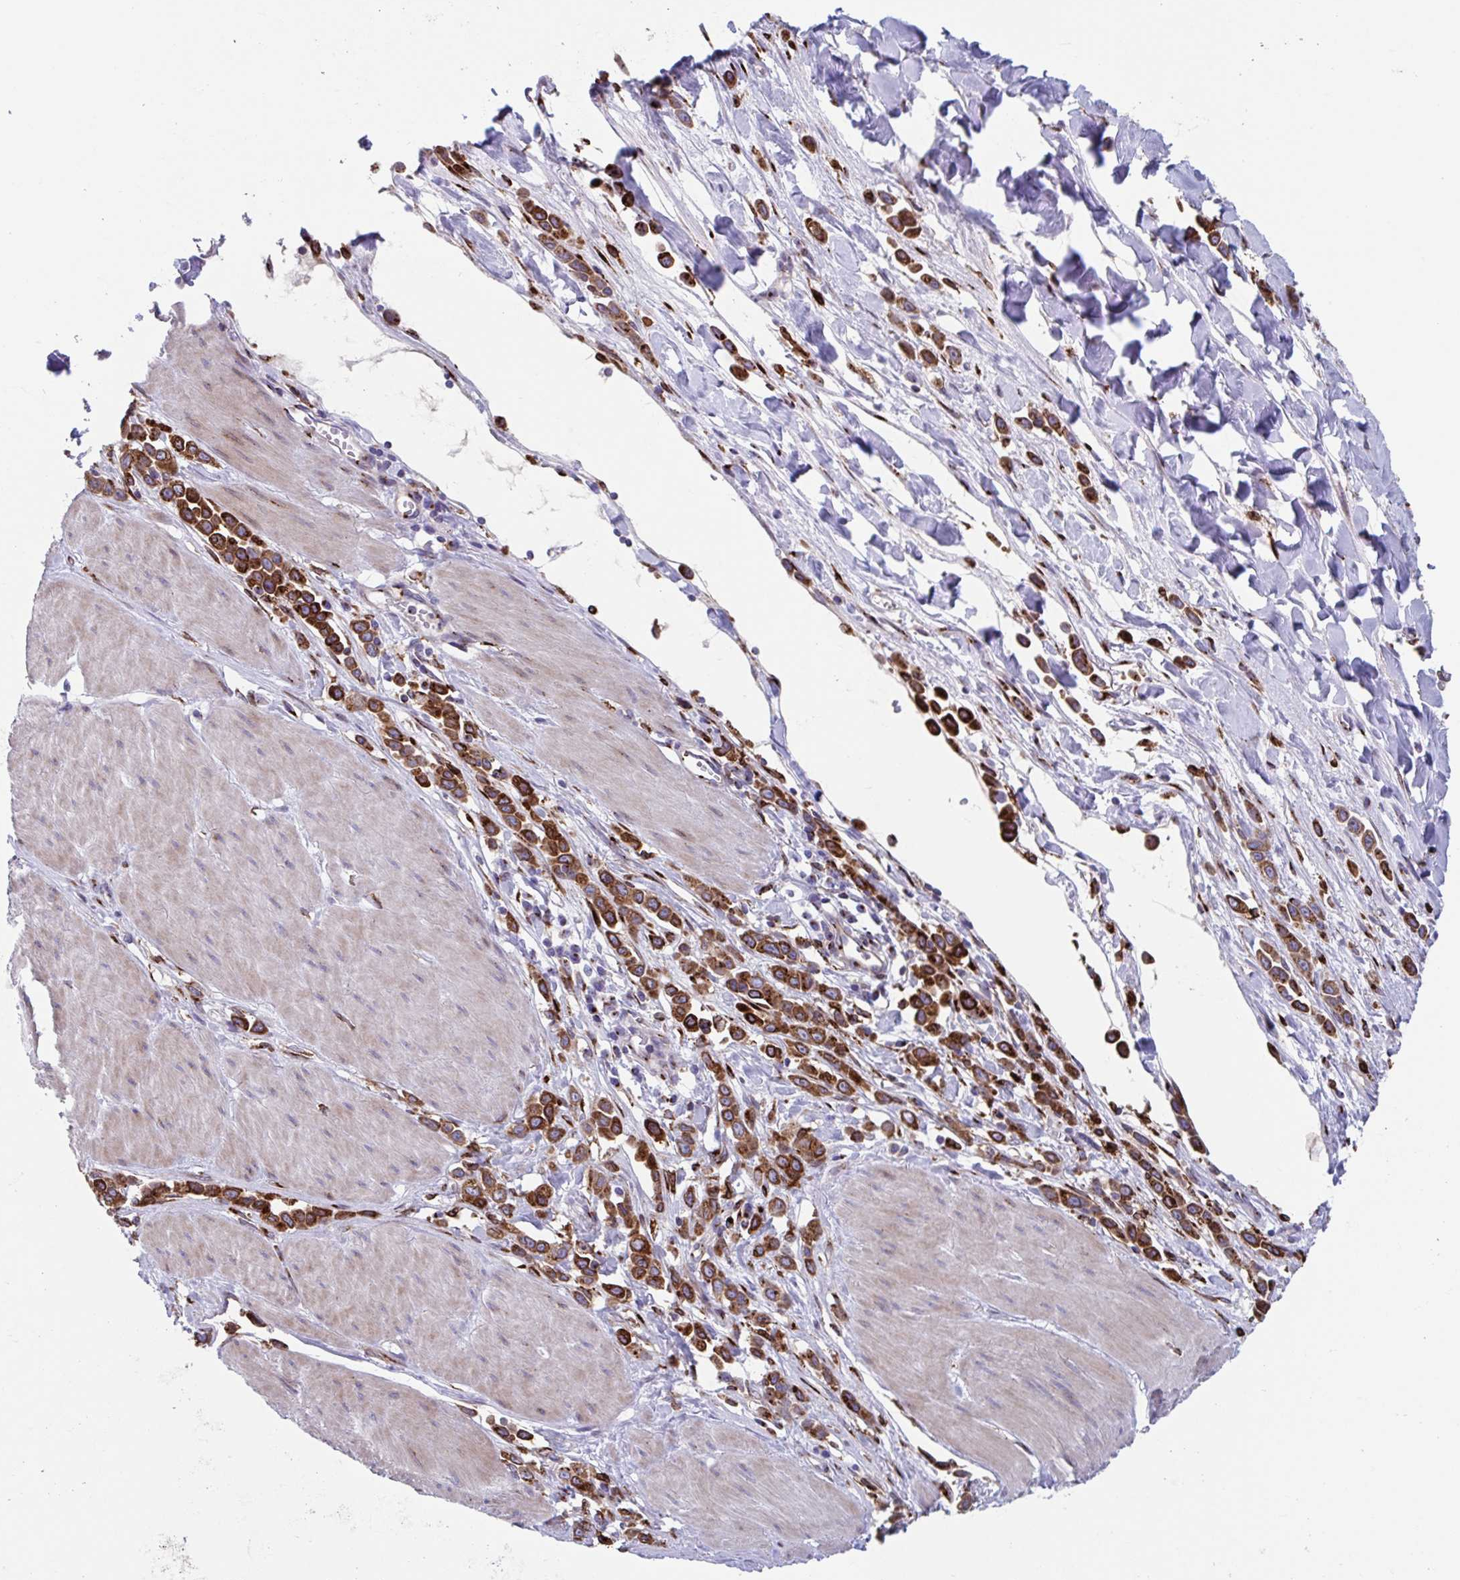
{"staining": {"intensity": "strong", "quantity": ">75%", "location": "cytoplasmic/membranous"}, "tissue": "stomach cancer", "cell_type": "Tumor cells", "image_type": "cancer", "snomed": [{"axis": "morphology", "description": "Adenocarcinoma, NOS"}, {"axis": "topography", "description": "Stomach"}], "caption": "An immunohistochemistry (IHC) image of neoplastic tissue is shown. Protein staining in brown shows strong cytoplasmic/membranous positivity in stomach cancer within tumor cells.", "gene": "RFK", "patient": {"sex": "male", "age": 47}}